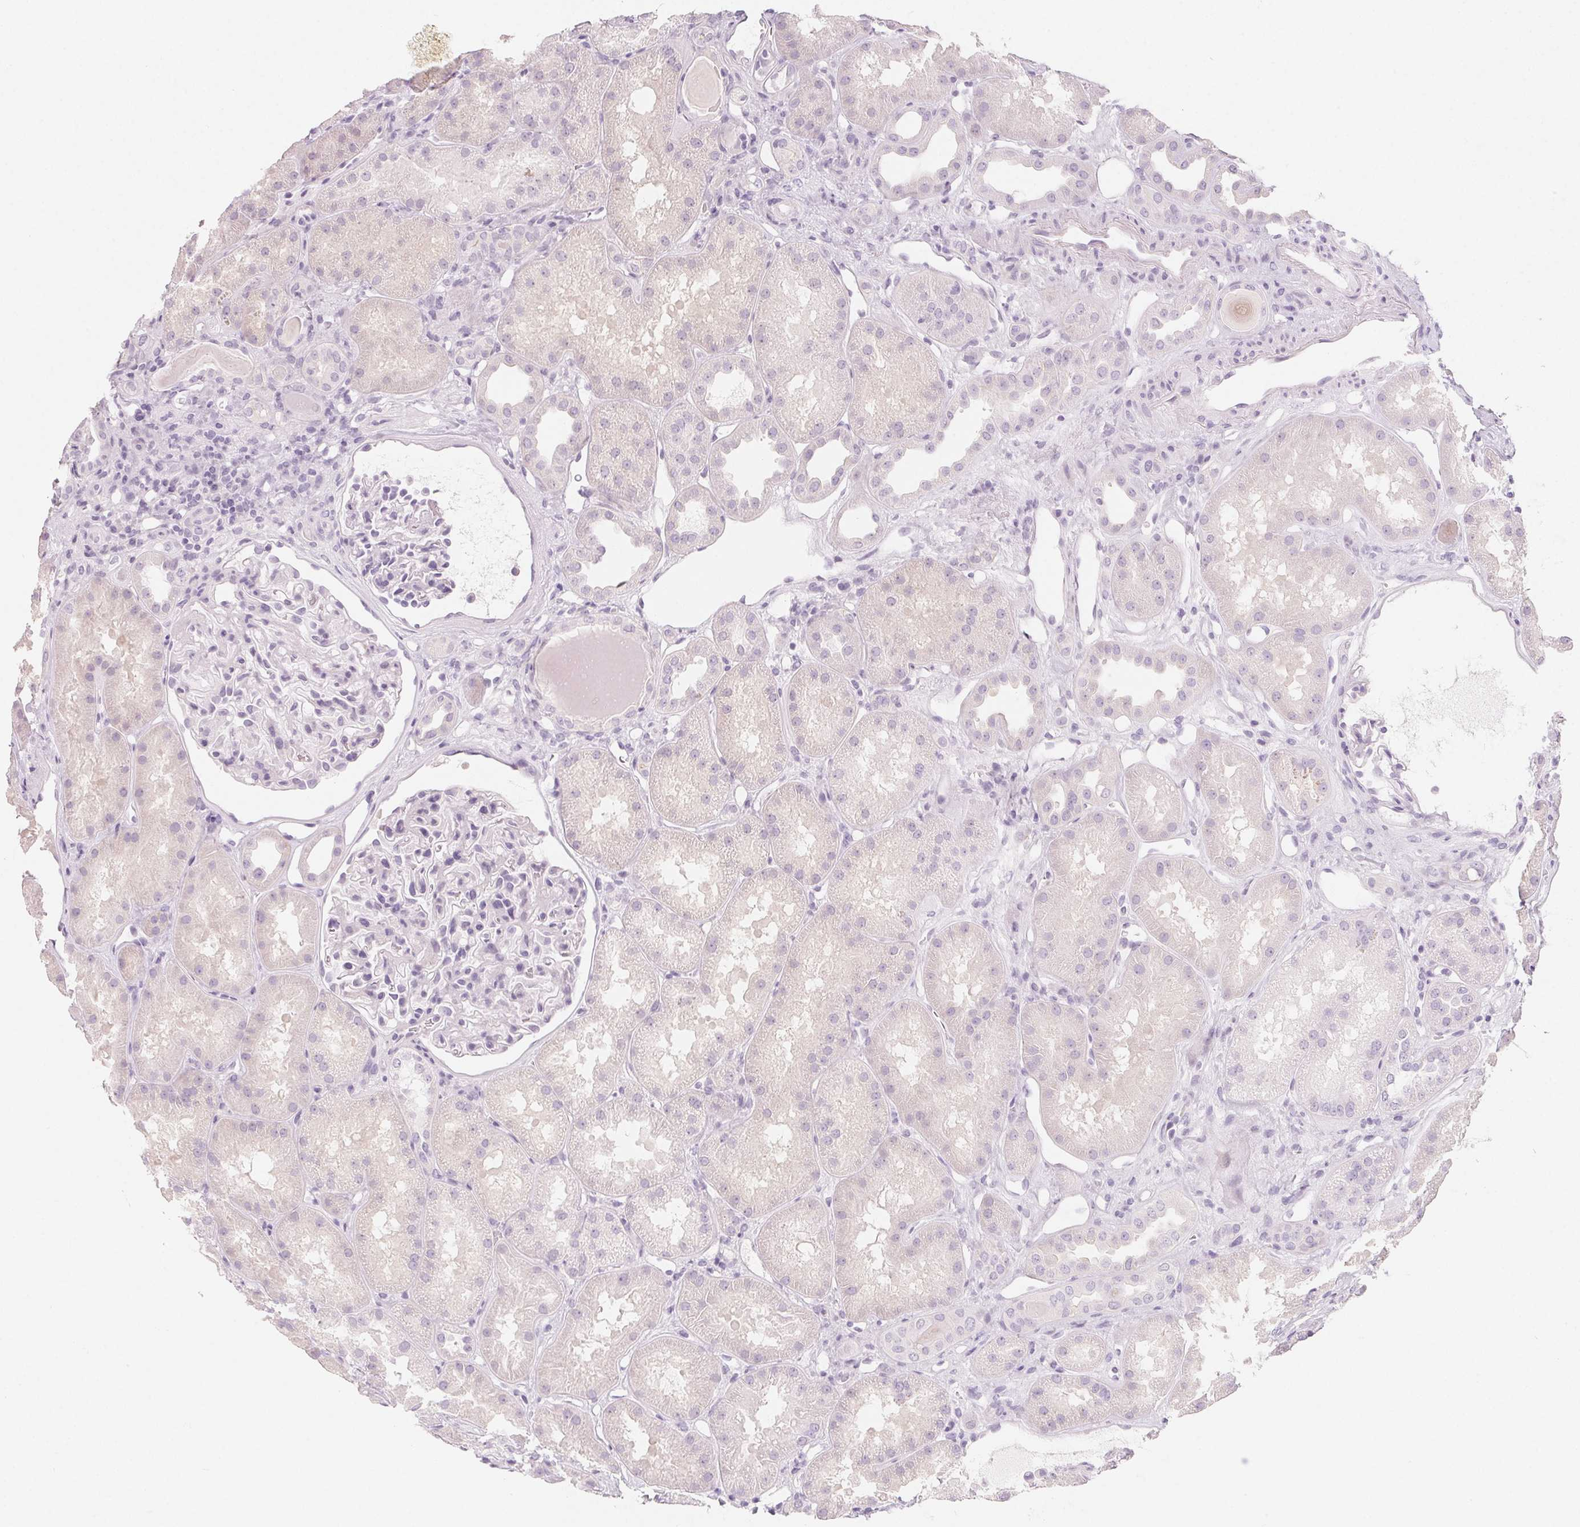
{"staining": {"intensity": "negative", "quantity": "none", "location": "none"}, "tissue": "kidney", "cell_type": "Cells in glomeruli", "image_type": "normal", "snomed": [{"axis": "morphology", "description": "Normal tissue, NOS"}, {"axis": "topography", "description": "Kidney"}], "caption": "DAB (3,3'-diaminobenzidine) immunohistochemical staining of benign kidney reveals no significant expression in cells in glomeruli. Brightfield microscopy of IHC stained with DAB (3,3'-diaminobenzidine) (brown) and hematoxylin (blue), captured at high magnification.", "gene": "SH3GL2", "patient": {"sex": "male", "age": 61}}